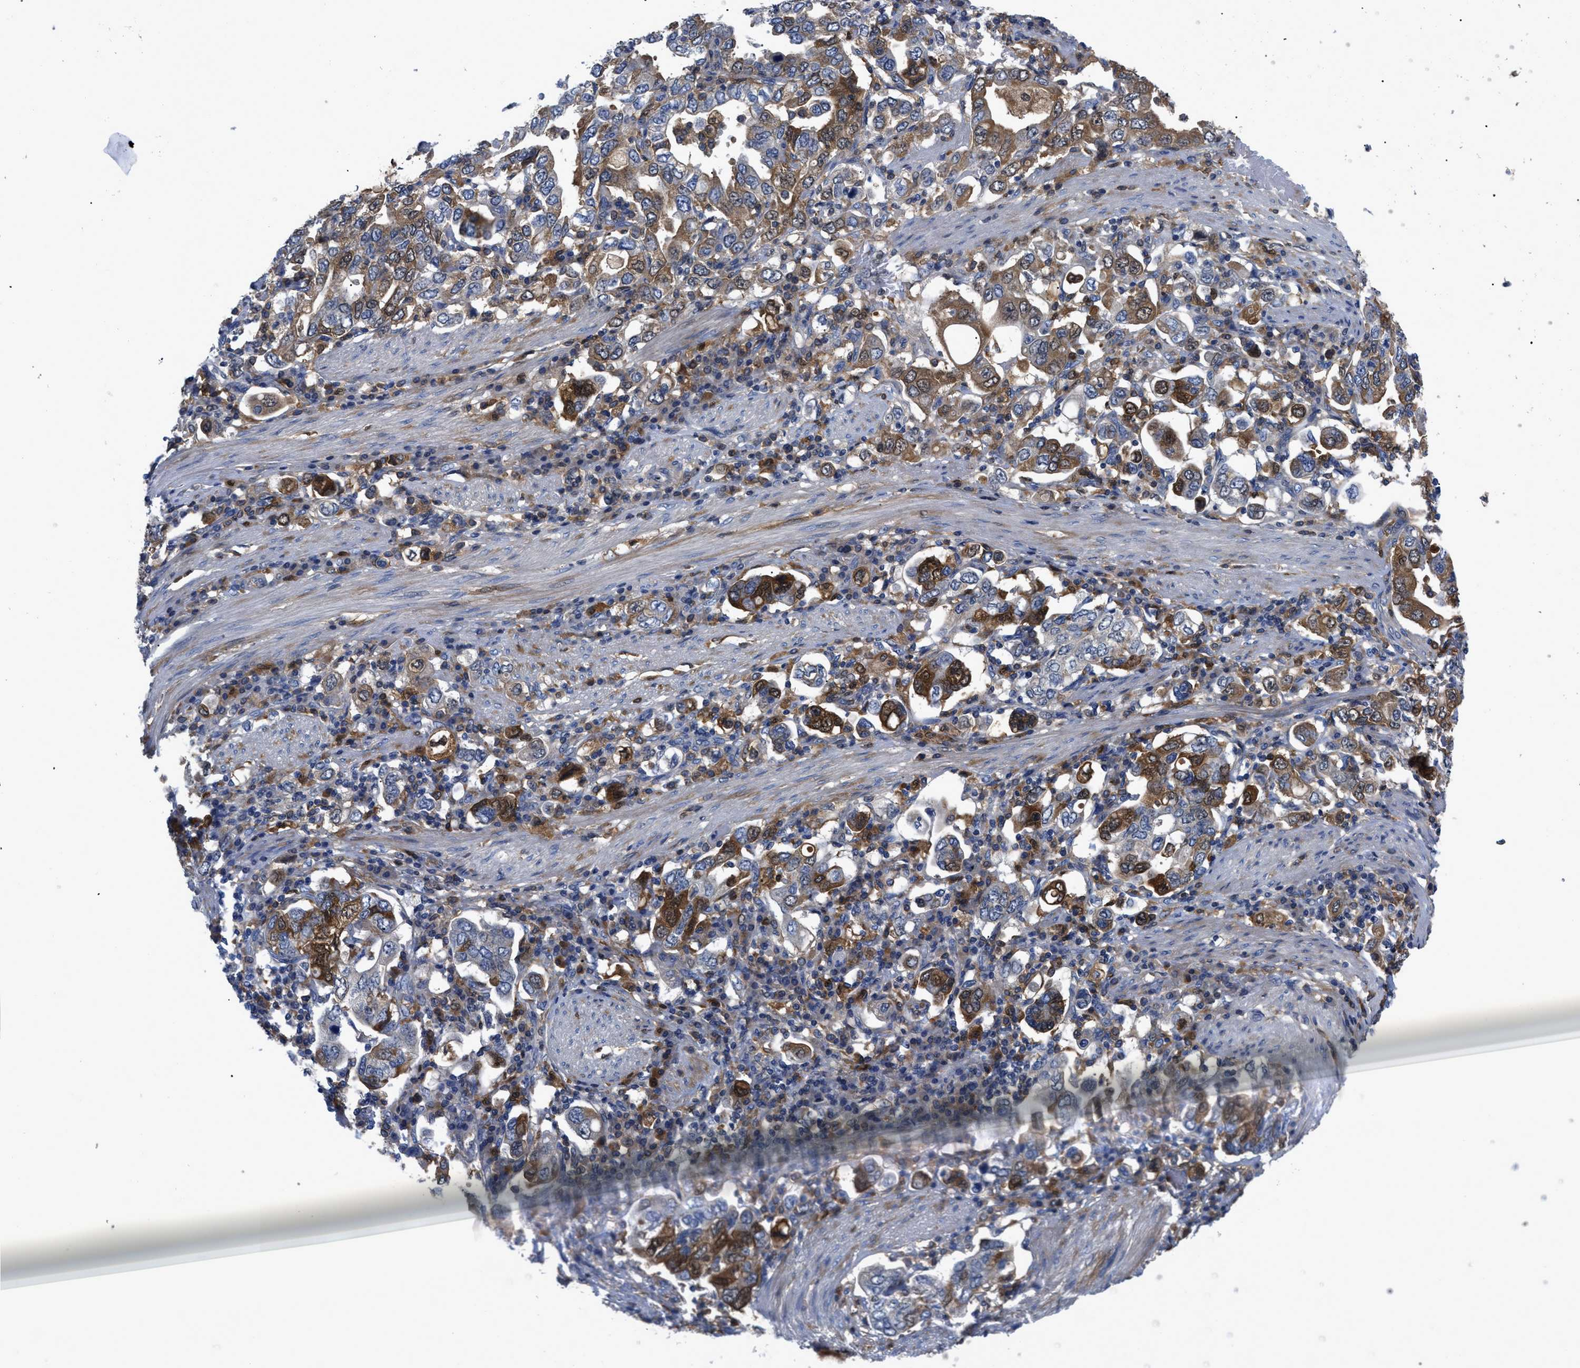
{"staining": {"intensity": "moderate", "quantity": ">75%", "location": "cytoplasmic/membranous"}, "tissue": "stomach cancer", "cell_type": "Tumor cells", "image_type": "cancer", "snomed": [{"axis": "morphology", "description": "Adenocarcinoma, NOS"}, {"axis": "topography", "description": "Stomach, upper"}], "caption": "IHC staining of adenocarcinoma (stomach), which exhibits medium levels of moderate cytoplasmic/membranous positivity in about >75% of tumor cells indicating moderate cytoplasmic/membranous protein staining. The staining was performed using DAB (3,3'-diaminobenzidine) (brown) for protein detection and nuclei were counterstained in hematoxylin (blue).", "gene": "SERPINA6", "patient": {"sex": "male", "age": 62}}